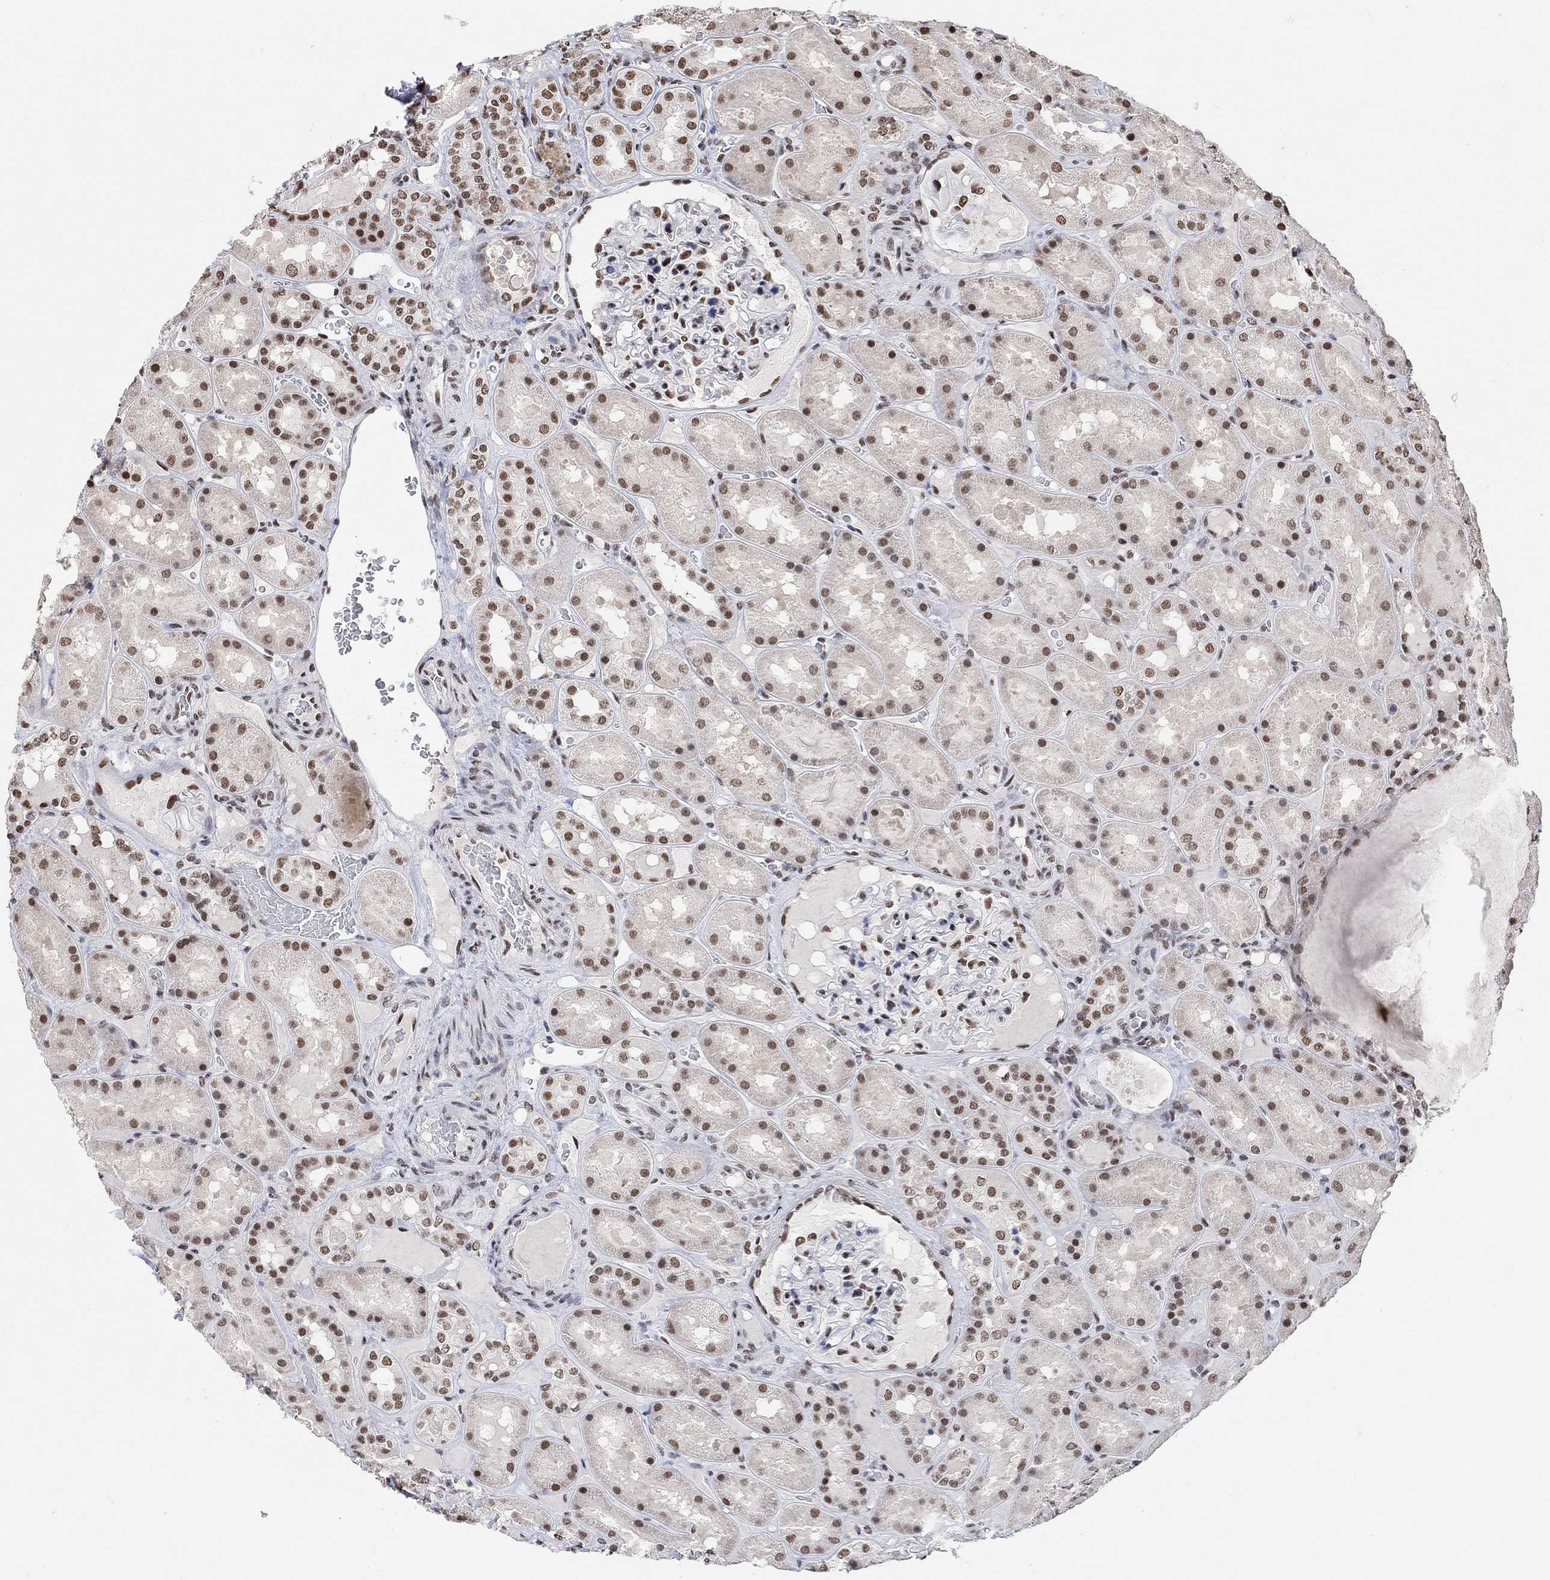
{"staining": {"intensity": "moderate", "quantity": "25%-75%", "location": "nuclear"}, "tissue": "kidney", "cell_type": "Cells in glomeruli", "image_type": "normal", "snomed": [{"axis": "morphology", "description": "Normal tissue, NOS"}, {"axis": "topography", "description": "Kidney"}], "caption": "Brown immunohistochemical staining in benign kidney exhibits moderate nuclear staining in about 25%-75% of cells in glomeruli. Using DAB (3,3'-diaminobenzidine) (brown) and hematoxylin (blue) stains, captured at high magnification using brightfield microscopy.", "gene": "USP39", "patient": {"sex": "male", "age": 73}}